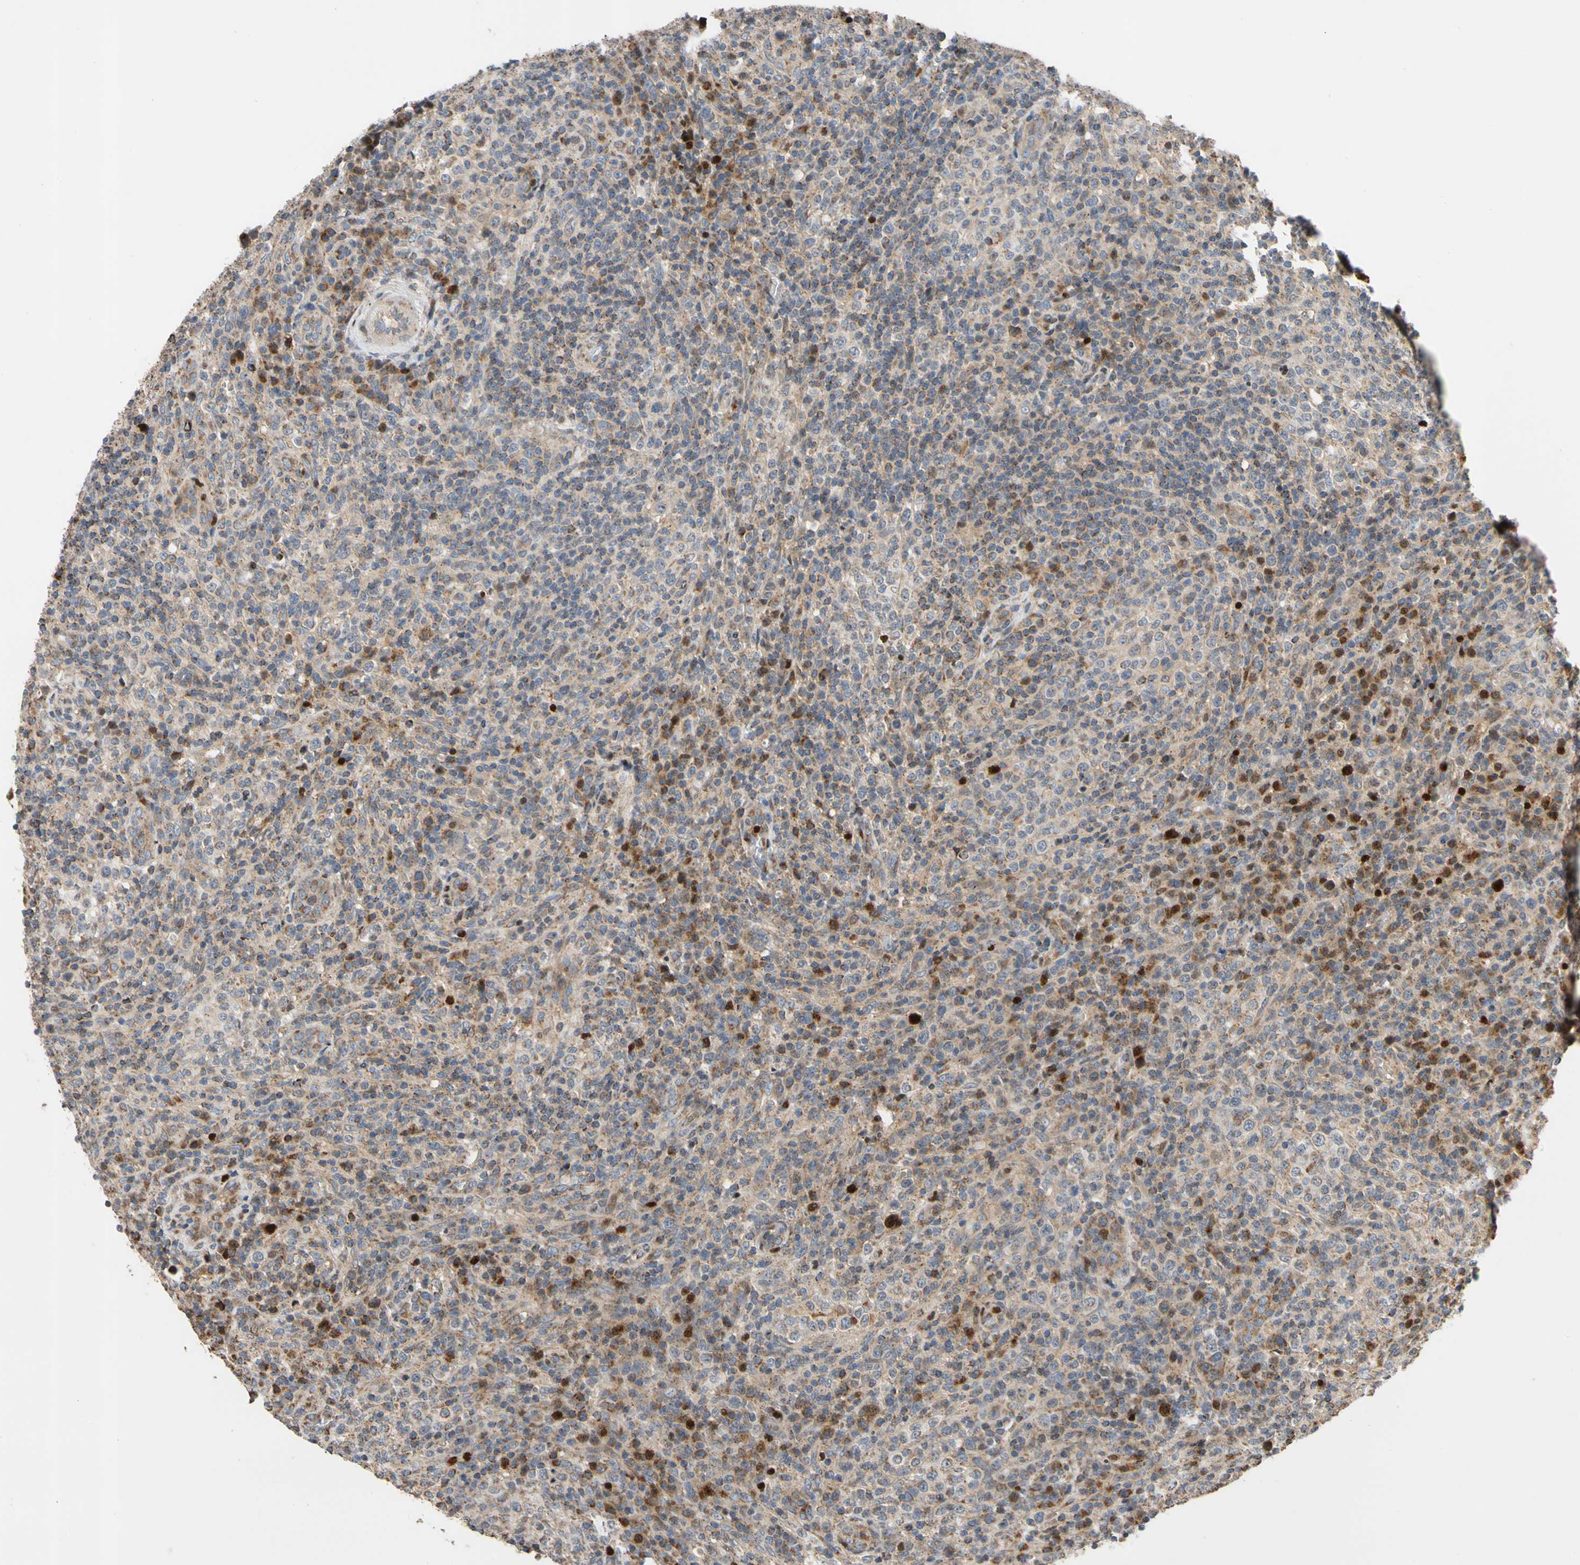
{"staining": {"intensity": "weak", "quantity": "25%-75%", "location": "cytoplasmic/membranous"}, "tissue": "lymphoma", "cell_type": "Tumor cells", "image_type": "cancer", "snomed": [{"axis": "morphology", "description": "Malignant lymphoma, non-Hodgkin's type, High grade"}, {"axis": "topography", "description": "Lymph node"}], "caption": "Malignant lymphoma, non-Hodgkin's type (high-grade) stained with IHC displays weak cytoplasmic/membranous expression in approximately 25%-75% of tumor cells.", "gene": "IP6K2", "patient": {"sex": "female", "age": 76}}